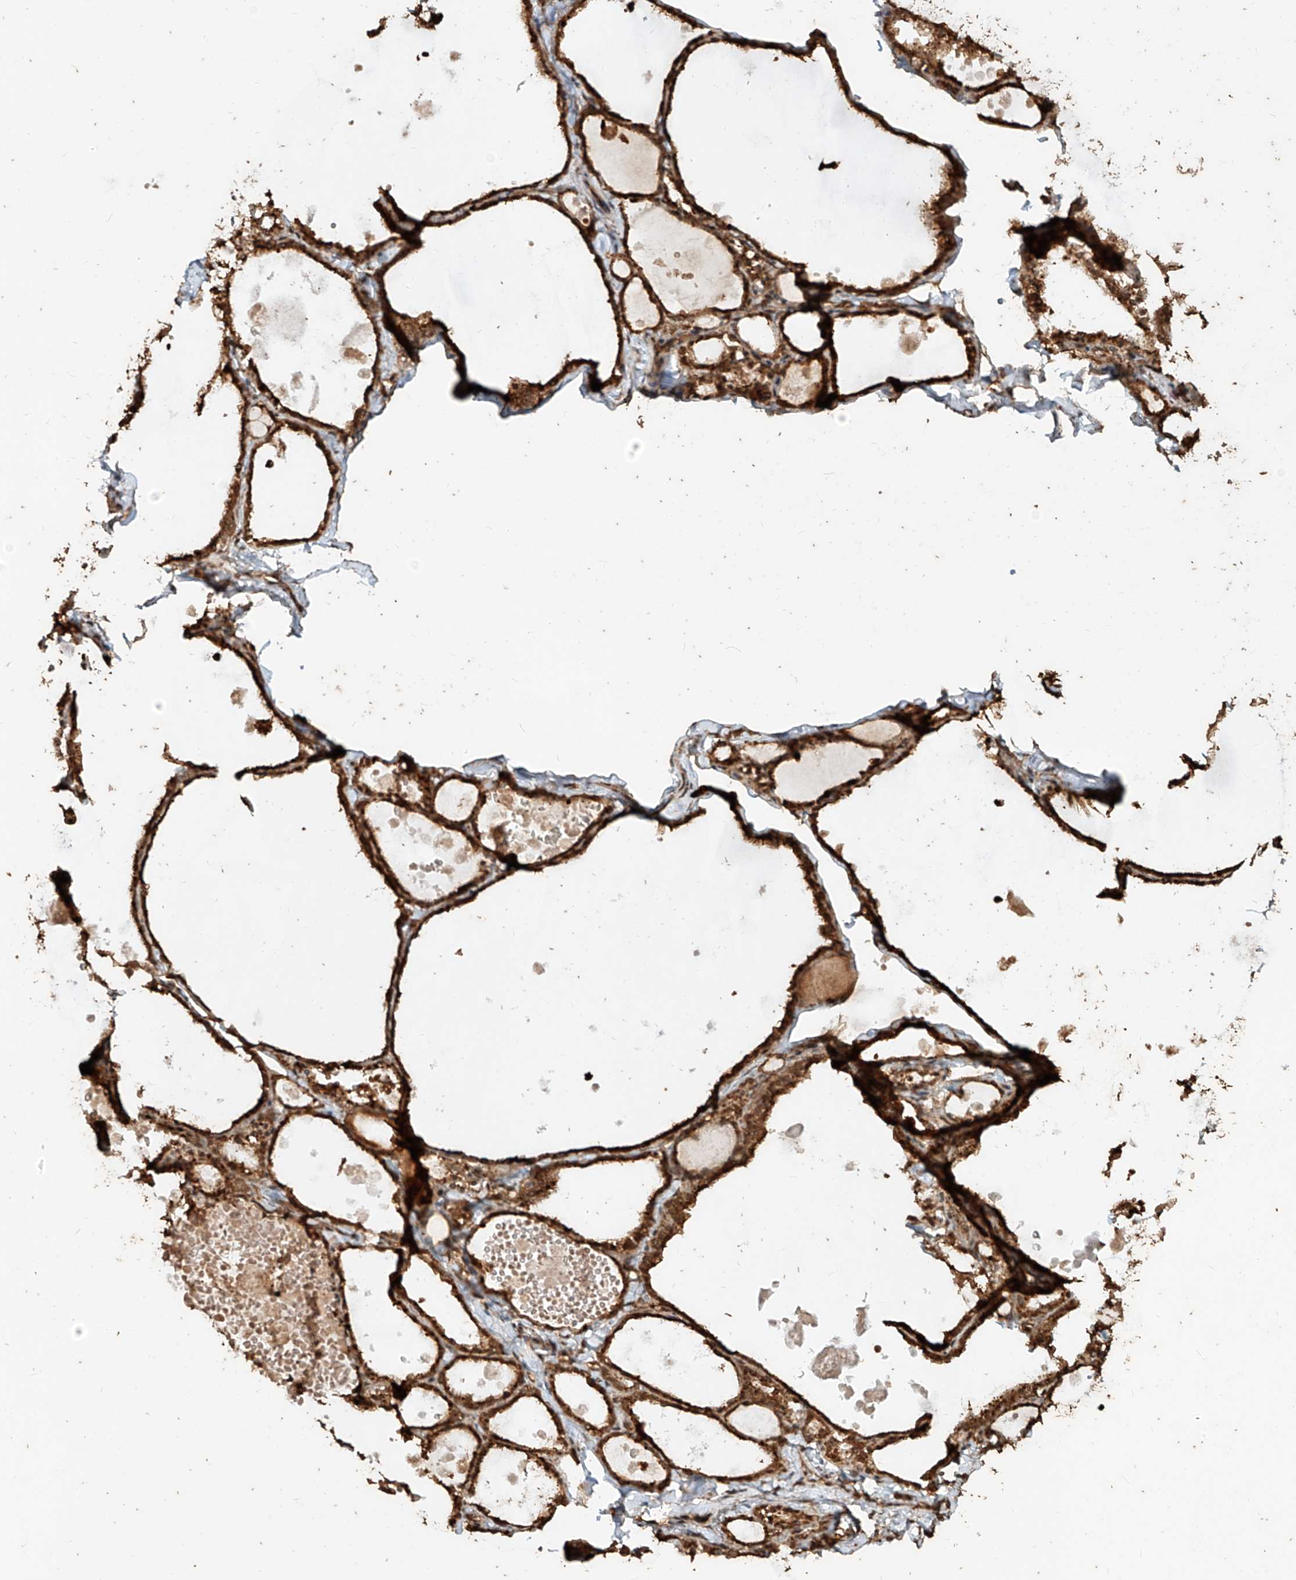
{"staining": {"intensity": "moderate", "quantity": ">75%", "location": "cytoplasmic/membranous,nuclear"}, "tissue": "thyroid gland", "cell_type": "Glandular cells", "image_type": "normal", "snomed": [{"axis": "morphology", "description": "Normal tissue, NOS"}, {"axis": "topography", "description": "Thyroid gland"}], "caption": "Thyroid gland stained for a protein (brown) displays moderate cytoplasmic/membranous,nuclear positive staining in about >75% of glandular cells.", "gene": "ZNF660", "patient": {"sex": "male", "age": 56}}